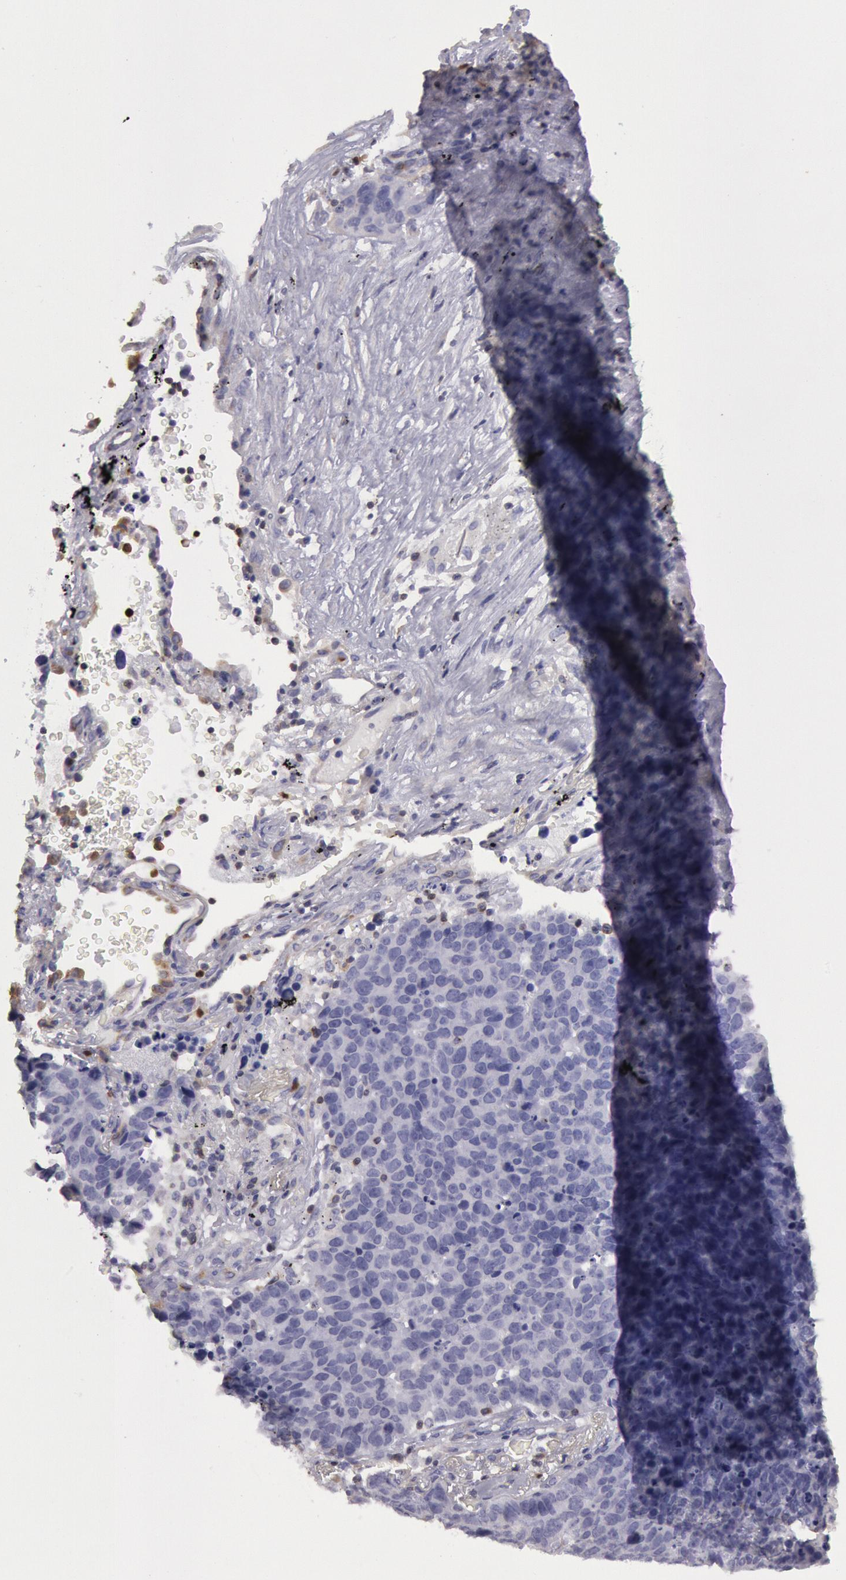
{"staining": {"intensity": "negative", "quantity": "none", "location": "none"}, "tissue": "lung cancer", "cell_type": "Tumor cells", "image_type": "cancer", "snomed": [{"axis": "morphology", "description": "Carcinoid, malignant, NOS"}, {"axis": "topography", "description": "Lung"}], "caption": "Photomicrograph shows no protein expression in tumor cells of lung cancer tissue.", "gene": "RAB27A", "patient": {"sex": "male", "age": 60}}